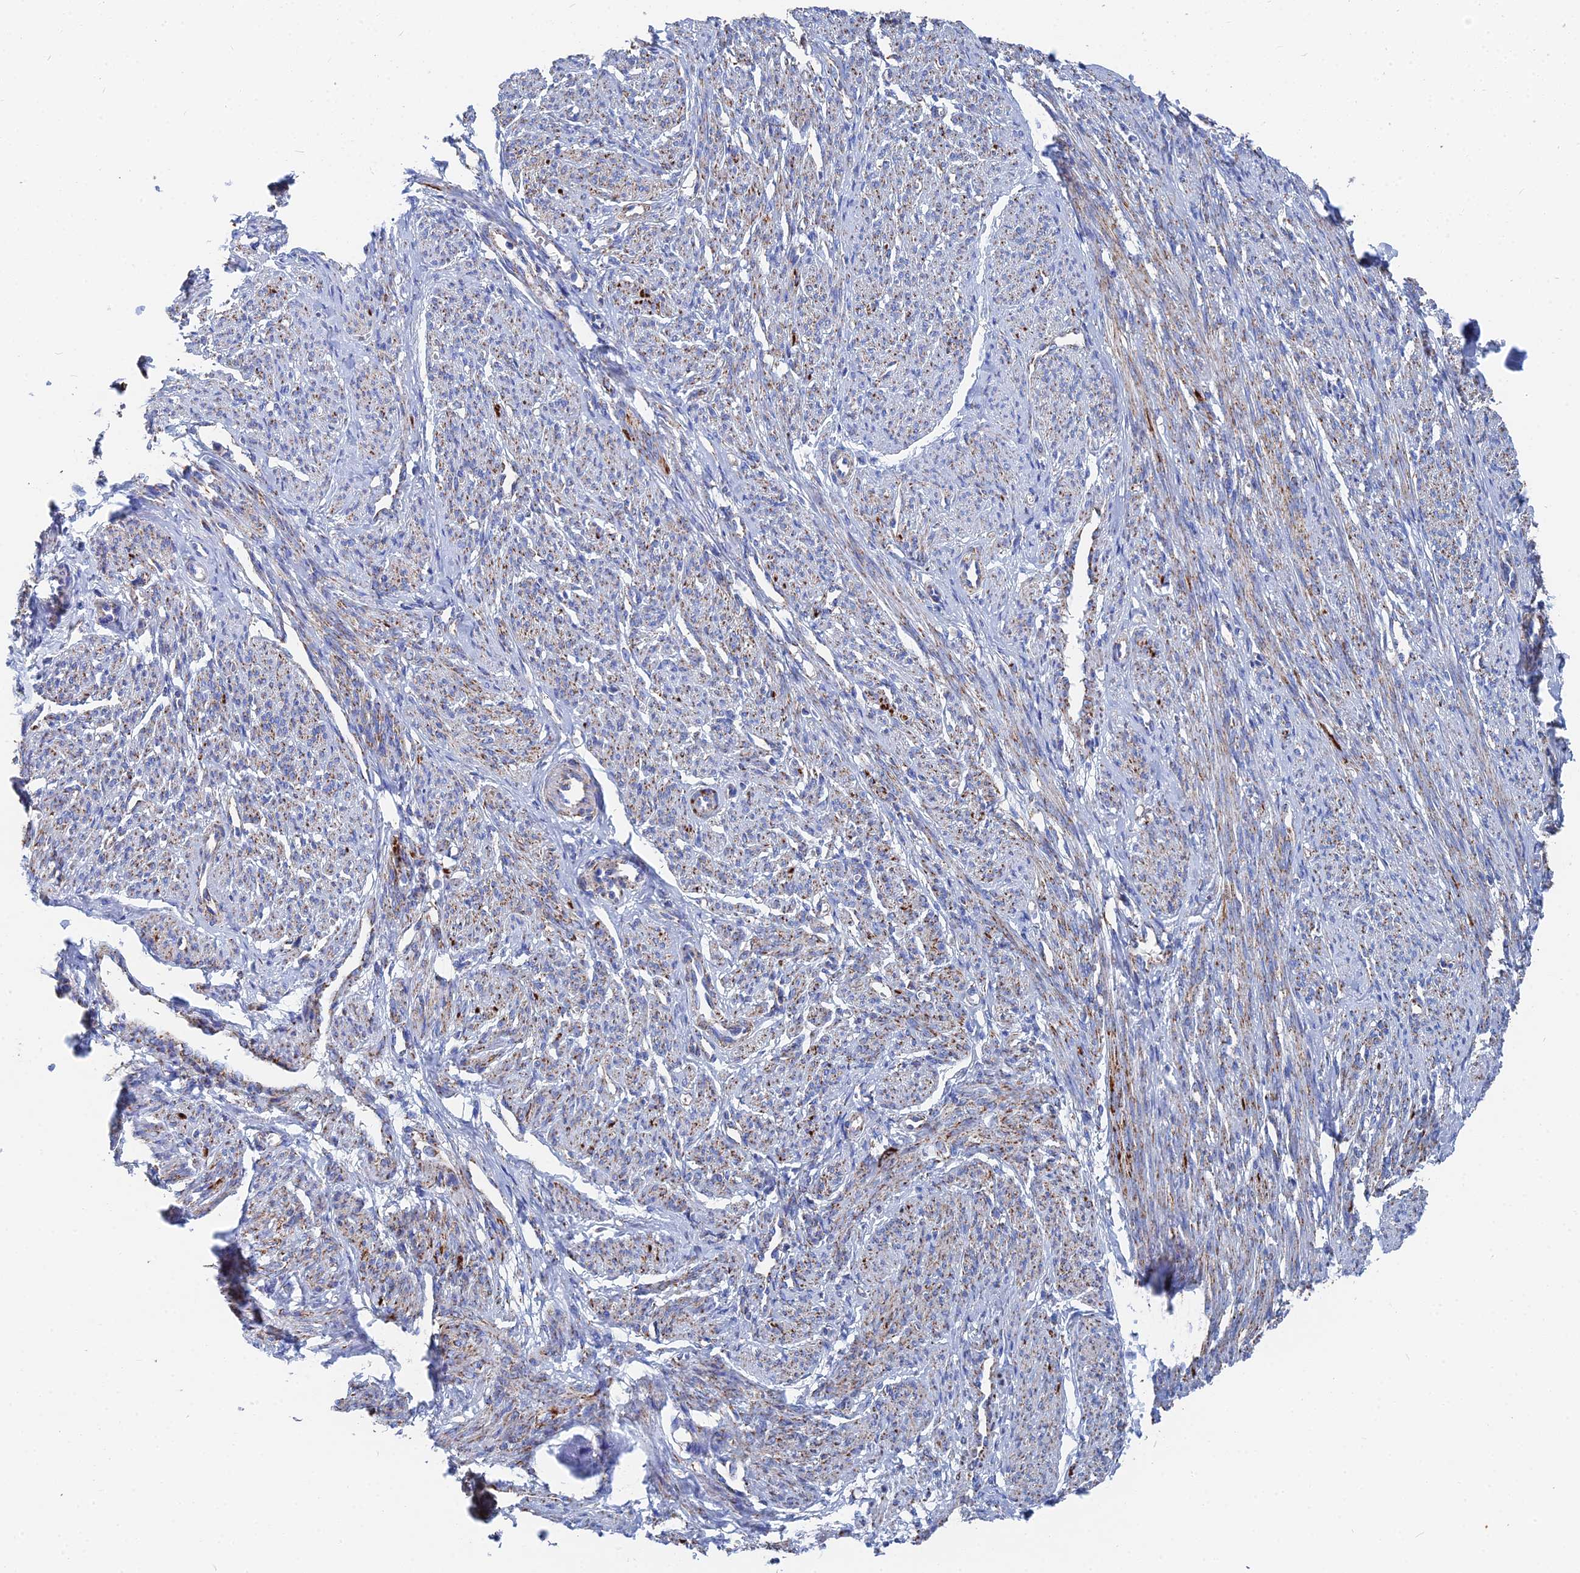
{"staining": {"intensity": "weak", "quantity": "25%-75%", "location": "cytoplasmic/membranous"}, "tissue": "smooth muscle", "cell_type": "Smooth muscle cells", "image_type": "normal", "snomed": [{"axis": "morphology", "description": "Normal tissue, NOS"}, {"axis": "topography", "description": "Smooth muscle"}], "caption": "High-power microscopy captured an immunohistochemistry (IHC) histopathology image of unremarkable smooth muscle, revealing weak cytoplasmic/membranous positivity in approximately 25%-75% of smooth muscle cells.", "gene": "IFT80", "patient": {"sex": "female", "age": 65}}